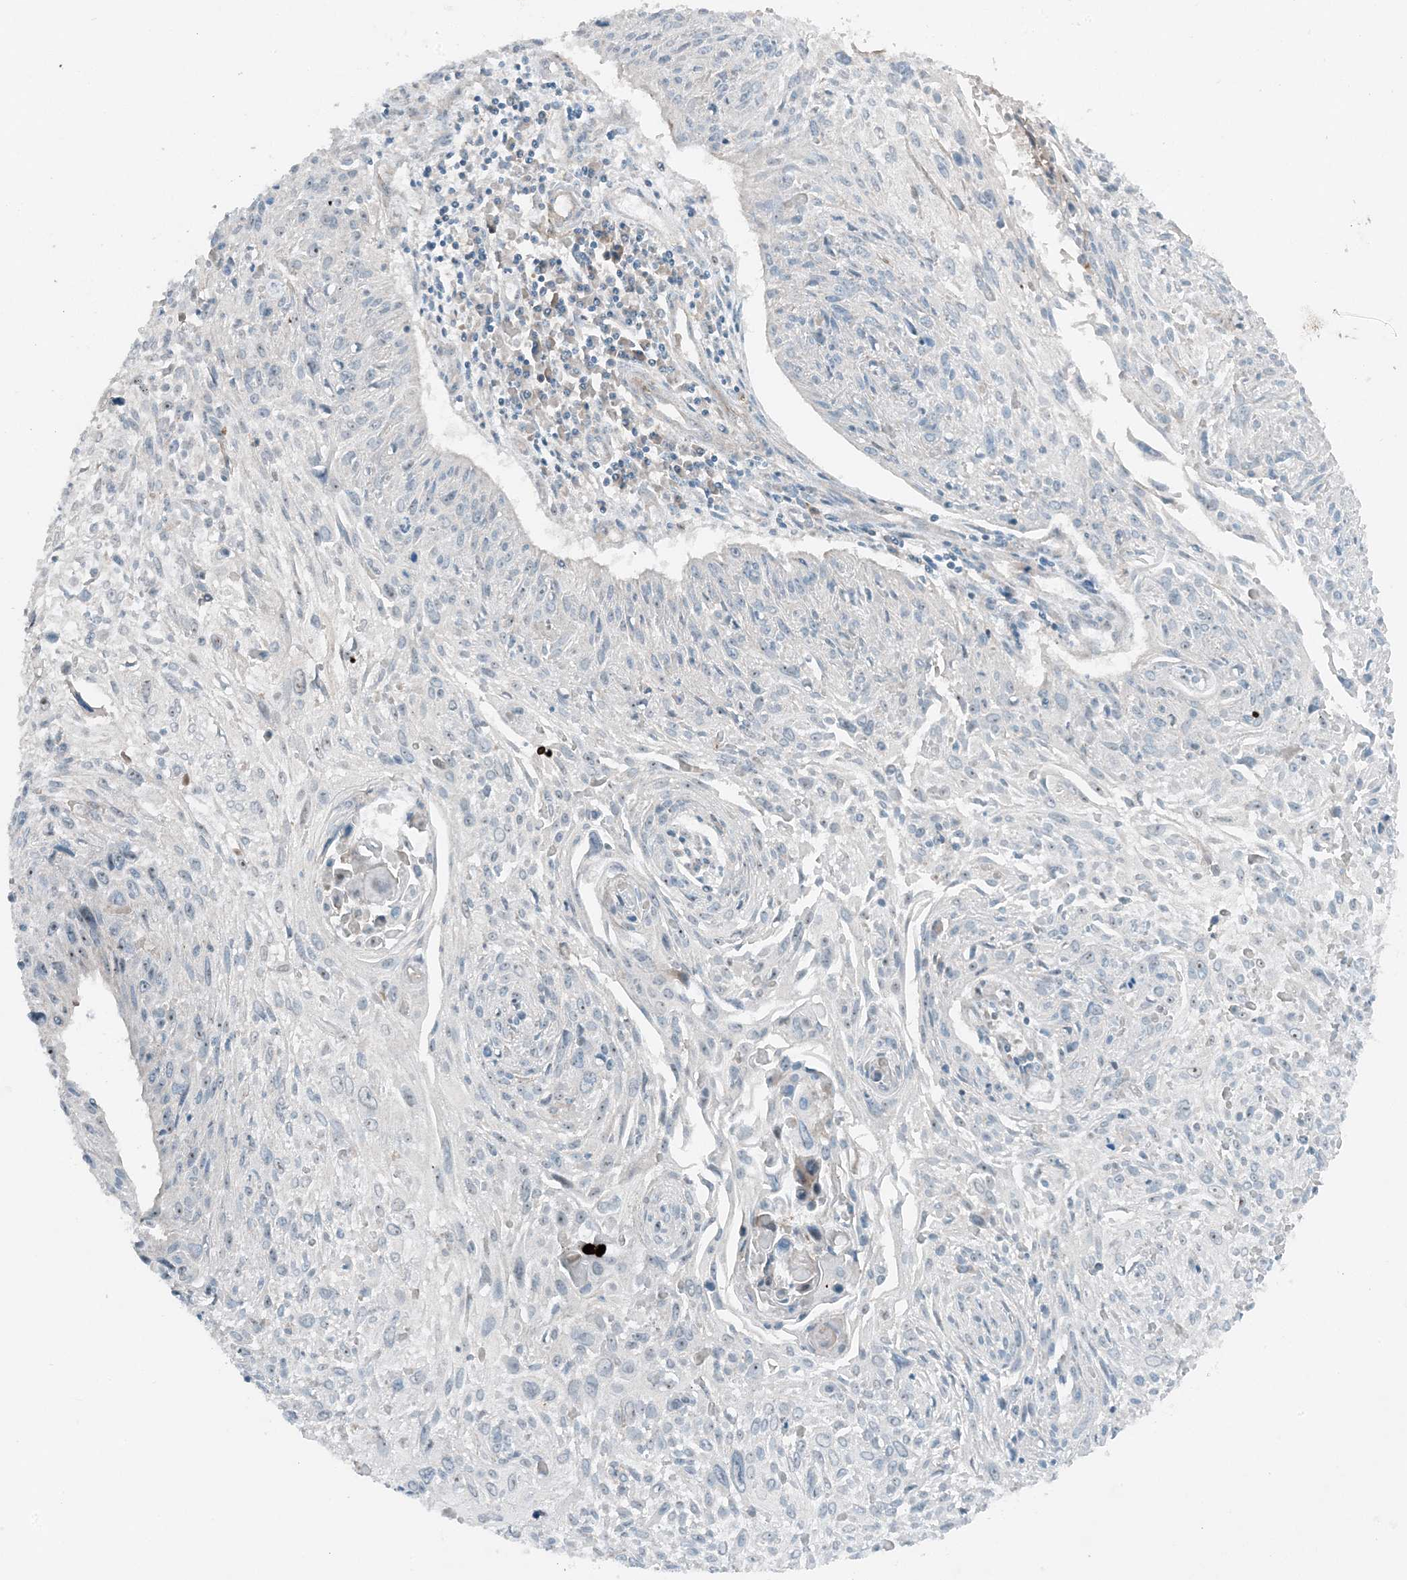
{"staining": {"intensity": "negative", "quantity": "none", "location": "none"}, "tissue": "cervical cancer", "cell_type": "Tumor cells", "image_type": "cancer", "snomed": [{"axis": "morphology", "description": "Squamous cell carcinoma, NOS"}, {"axis": "topography", "description": "Cervix"}], "caption": "DAB (3,3'-diaminobenzidine) immunohistochemical staining of cervical squamous cell carcinoma reveals no significant positivity in tumor cells. (DAB (3,3'-diaminobenzidine) immunohistochemistry visualized using brightfield microscopy, high magnification).", "gene": "MITD1", "patient": {"sex": "female", "age": 51}}